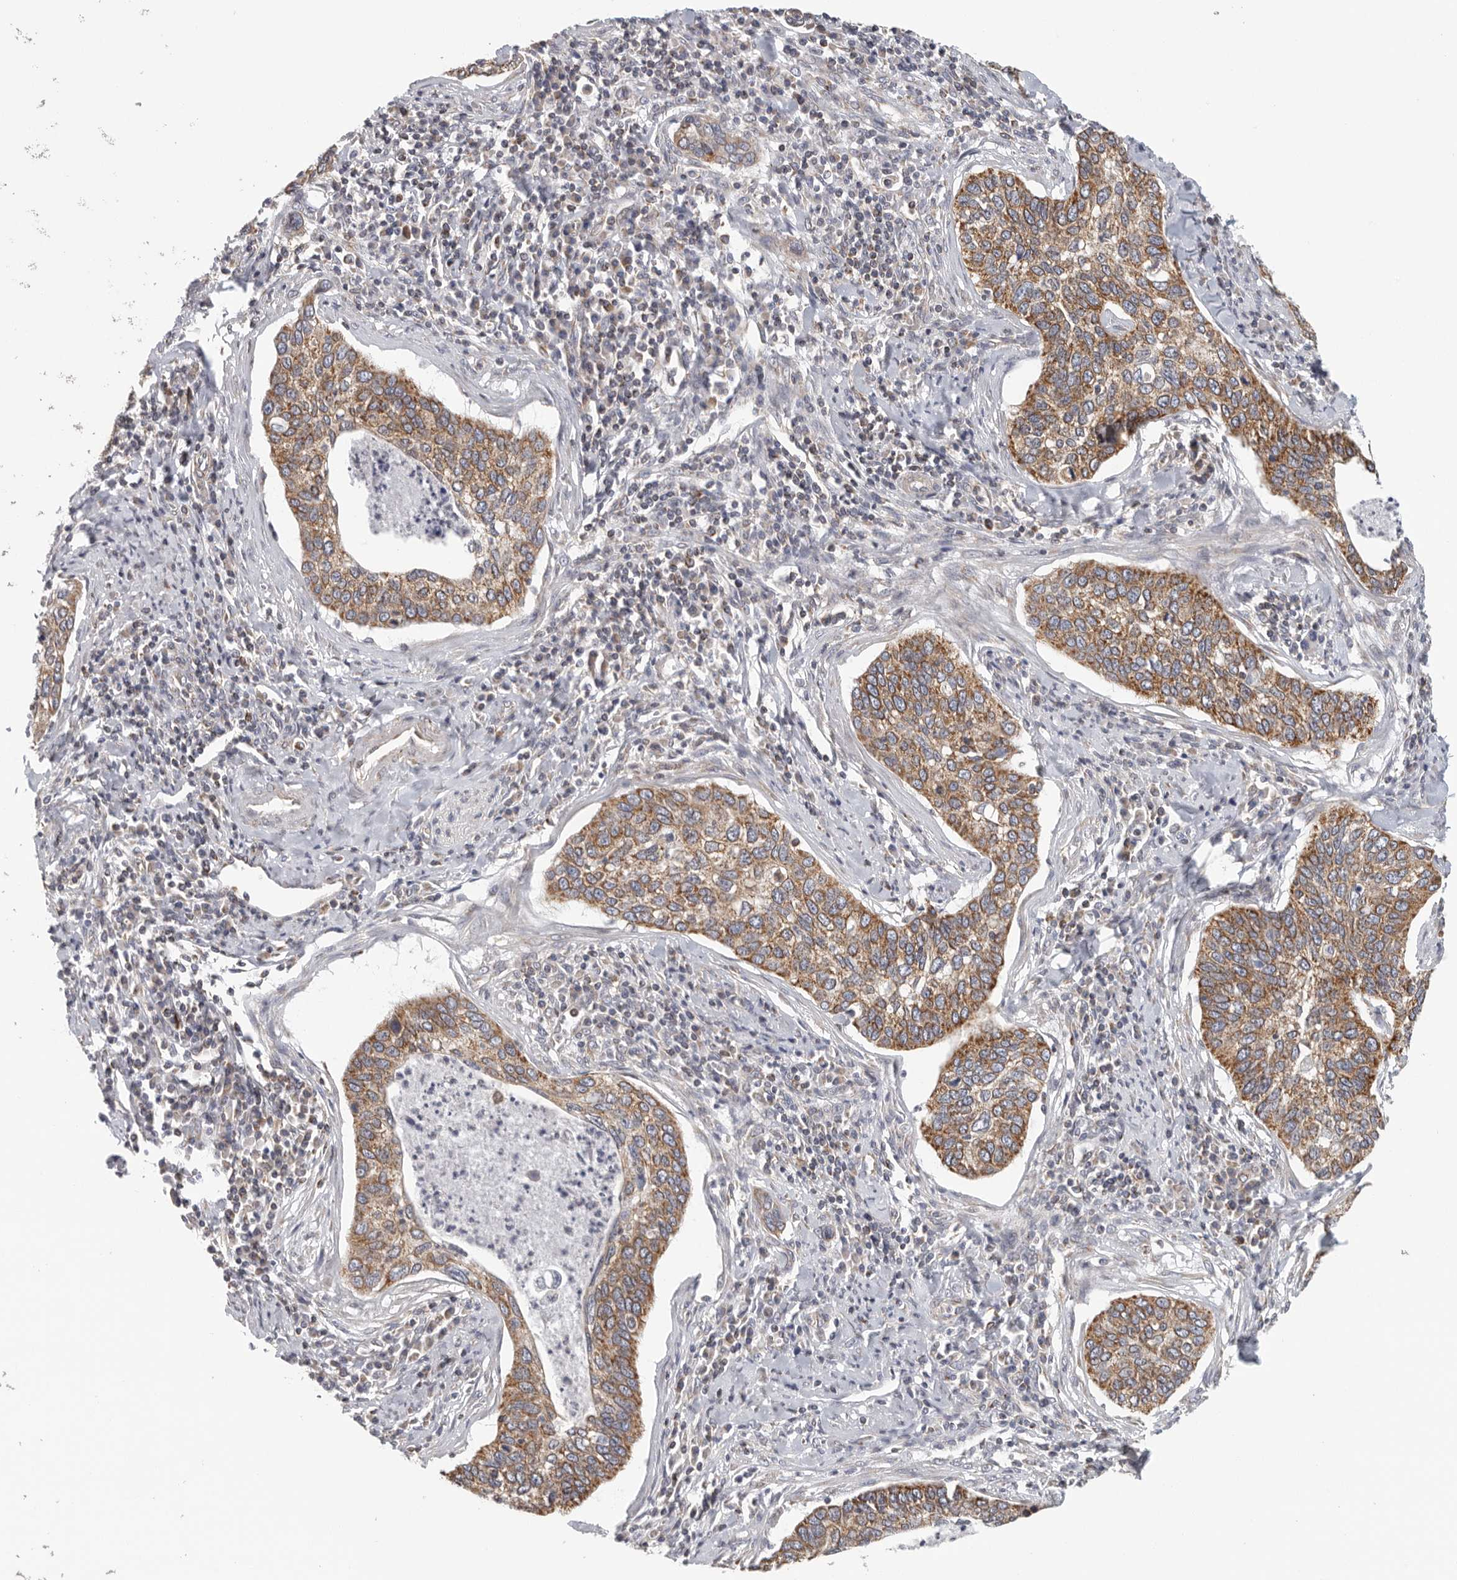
{"staining": {"intensity": "moderate", "quantity": ">75%", "location": "cytoplasmic/membranous"}, "tissue": "cervical cancer", "cell_type": "Tumor cells", "image_type": "cancer", "snomed": [{"axis": "morphology", "description": "Squamous cell carcinoma, NOS"}, {"axis": "topography", "description": "Cervix"}], "caption": "An image of cervical cancer (squamous cell carcinoma) stained for a protein demonstrates moderate cytoplasmic/membranous brown staining in tumor cells.", "gene": "FKBP8", "patient": {"sex": "female", "age": 53}}